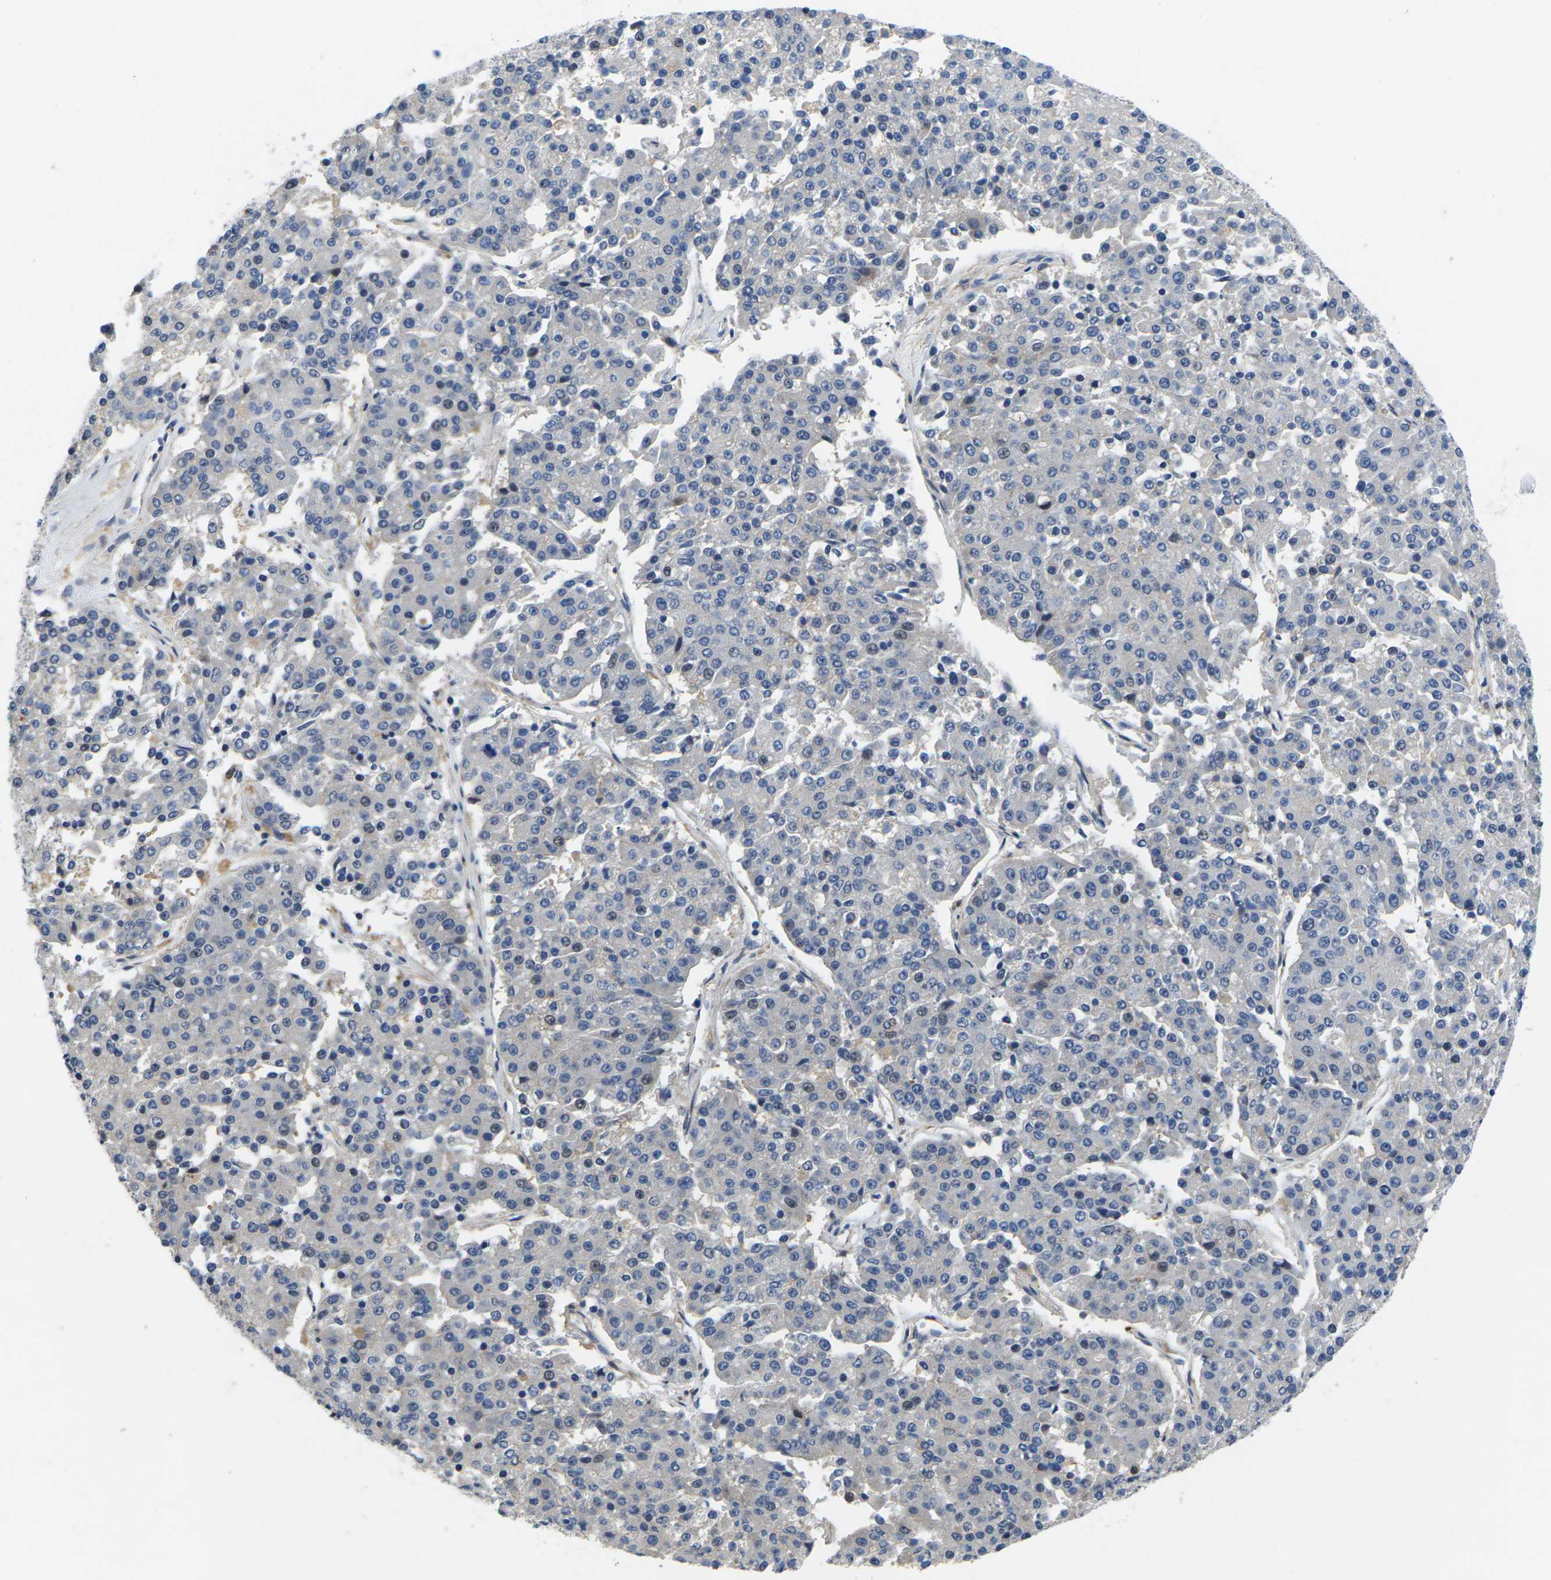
{"staining": {"intensity": "negative", "quantity": "none", "location": "none"}, "tissue": "pancreatic cancer", "cell_type": "Tumor cells", "image_type": "cancer", "snomed": [{"axis": "morphology", "description": "Adenocarcinoma, NOS"}, {"axis": "topography", "description": "Pancreas"}], "caption": "Human adenocarcinoma (pancreatic) stained for a protein using IHC exhibits no positivity in tumor cells.", "gene": "SCNN1A", "patient": {"sex": "male", "age": 50}}